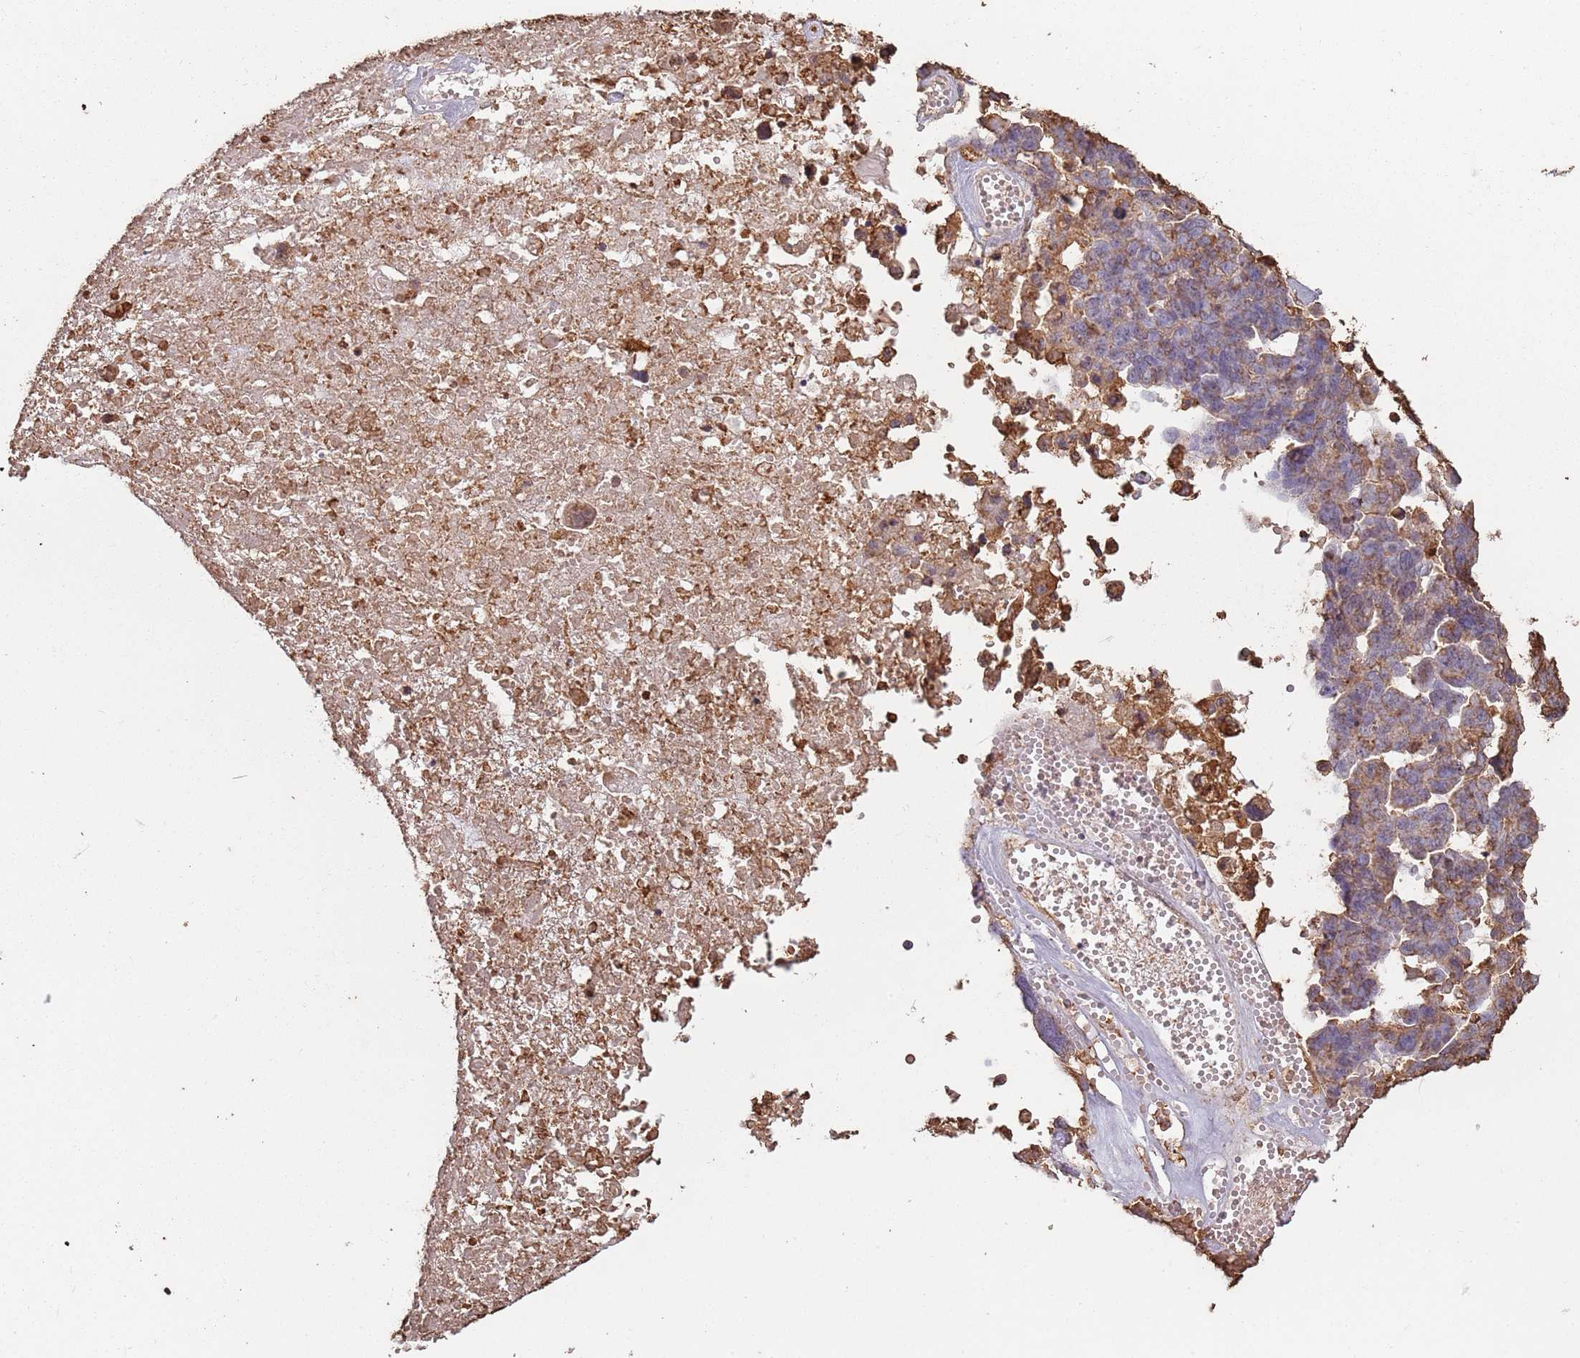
{"staining": {"intensity": "moderate", "quantity": ">75%", "location": "cytoplasmic/membranous"}, "tissue": "ovarian cancer", "cell_type": "Tumor cells", "image_type": "cancer", "snomed": [{"axis": "morphology", "description": "Cystadenocarcinoma, serous, NOS"}, {"axis": "topography", "description": "Ovary"}], "caption": "The photomicrograph reveals staining of ovarian serous cystadenocarcinoma, revealing moderate cytoplasmic/membranous protein positivity (brown color) within tumor cells.", "gene": "ATOSB", "patient": {"sex": "female", "age": 59}}